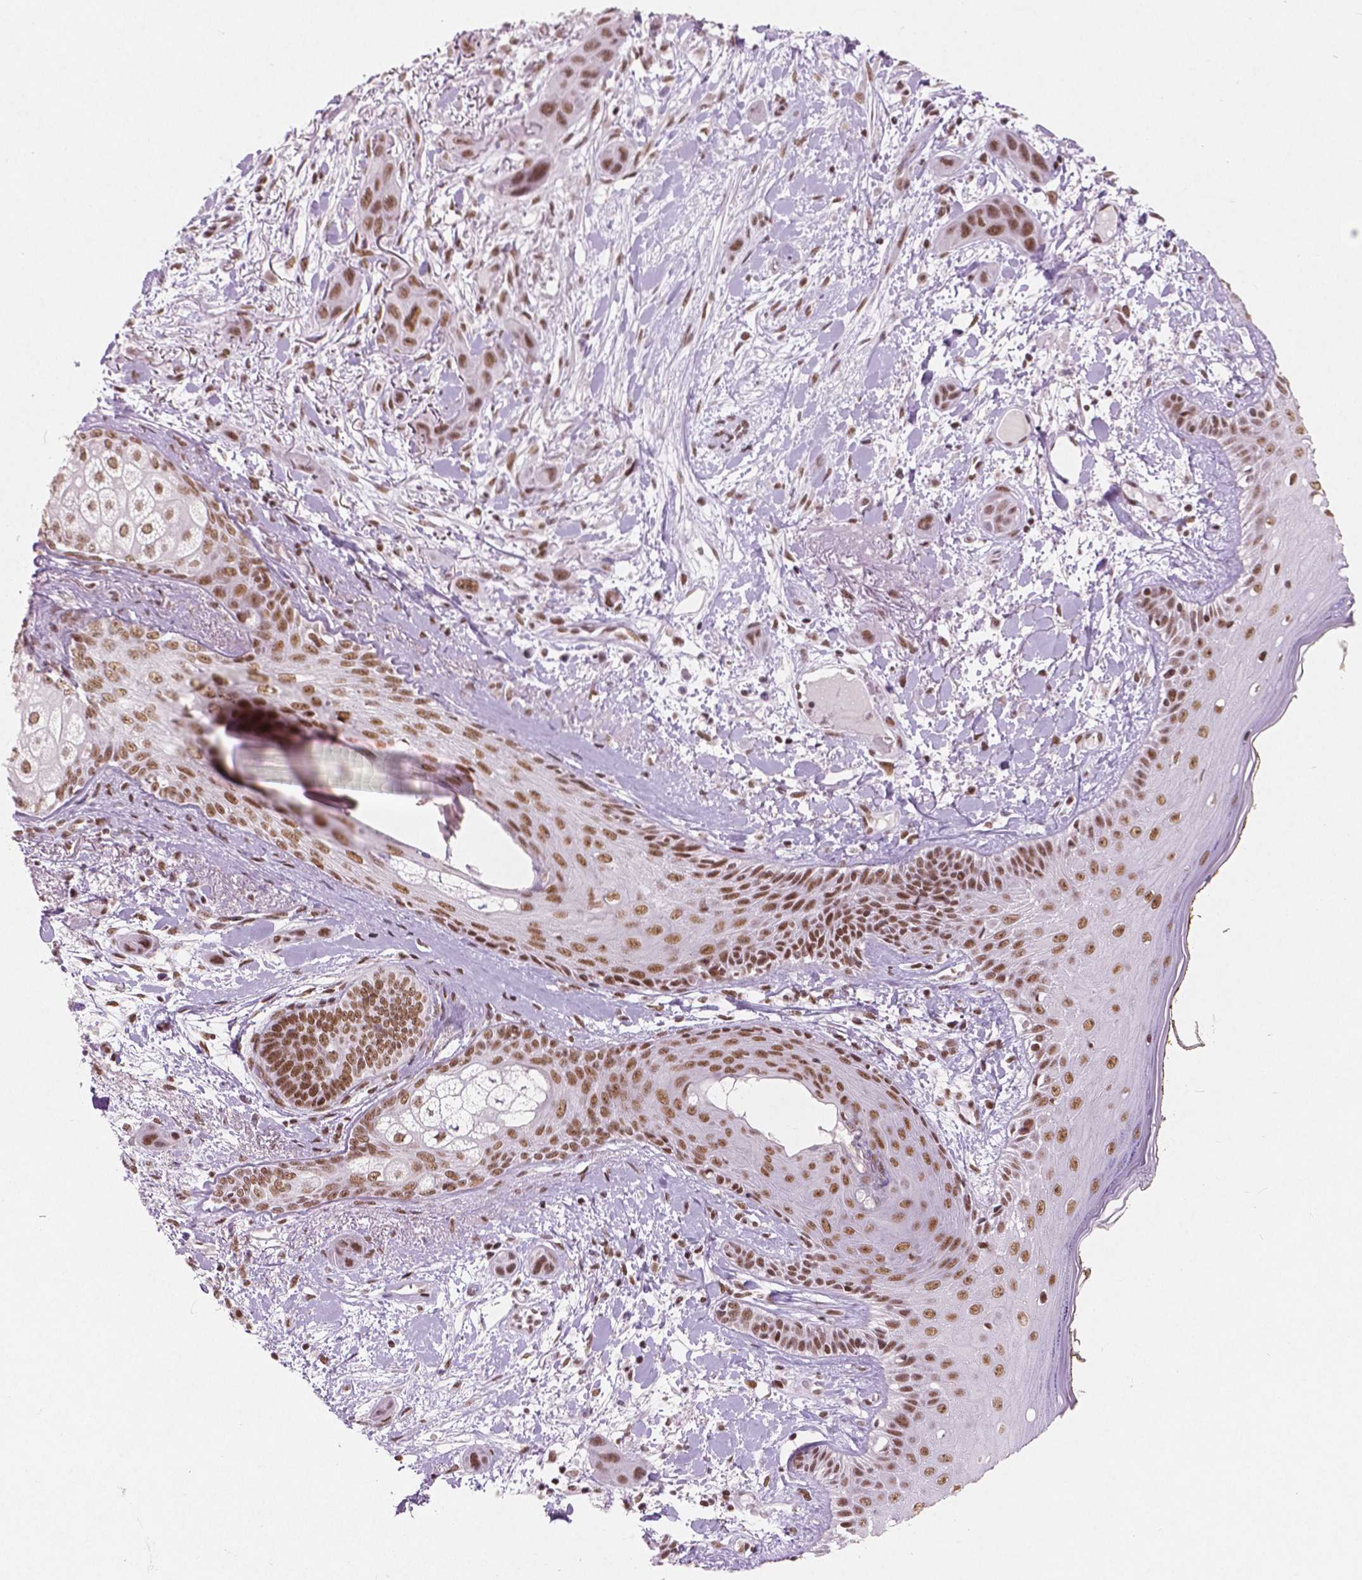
{"staining": {"intensity": "moderate", "quantity": ">75%", "location": "nuclear"}, "tissue": "skin cancer", "cell_type": "Tumor cells", "image_type": "cancer", "snomed": [{"axis": "morphology", "description": "Squamous cell carcinoma, NOS"}, {"axis": "topography", "description": "Skin"}], "caption": "High-power microscopy captured an immunohistochemistry photomicrograph of skin cancer, revealing moderate nuclear positivity in approximately >75% of tumor cells. The protein is stained brown, and the nuclei are stained in blue (DAB (3,3'-diaminobenzidine) IHC with brightfield microscopy, high magnification).", "gene": "BRD4", "patient": {"sex": "male", "age": 79}}